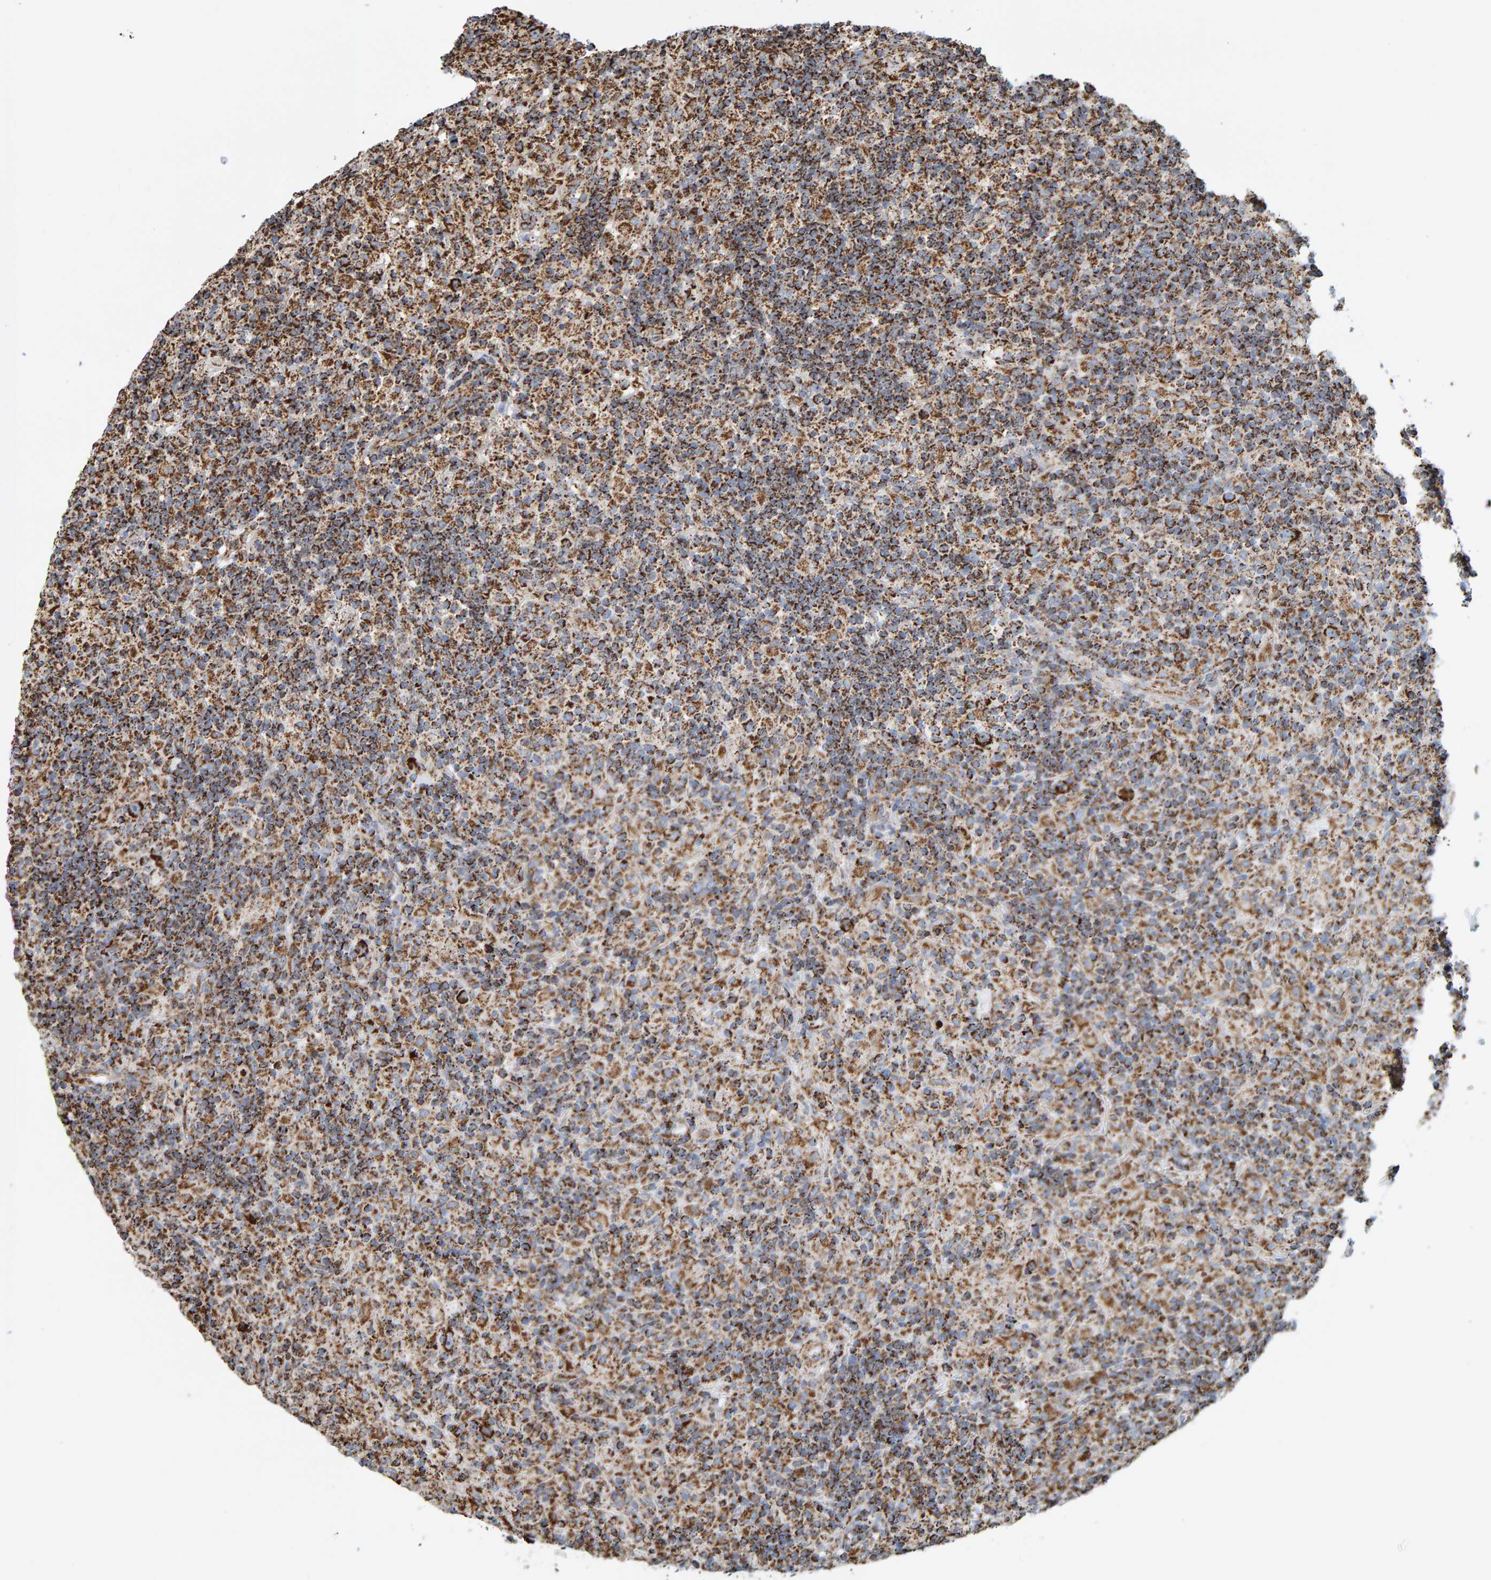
{"staining": {"intensity": "moderate", "quantity": ">75%", "location": "cytoplasmic/membranous"}, "tissue": "lymphoma", "cell_type": "Tumor cells", "image_type": "cancer", "snomed": [{"axis": "morphology", "description": "Hodgkin's disease, NOS"}, {"axis": "topography", "description": "Lymph node"}], "caption": "Moderate cytoplasmic/membranous staining is seen in approximately >75% of tumor cells in Hodgkin's disease. (DAB (3,3'-diaminobenzidine) = brown stain, brightfield microscopy at high magnification).", "gene": "MRPL45", "patient": {"sex": "male", "age": 70}}